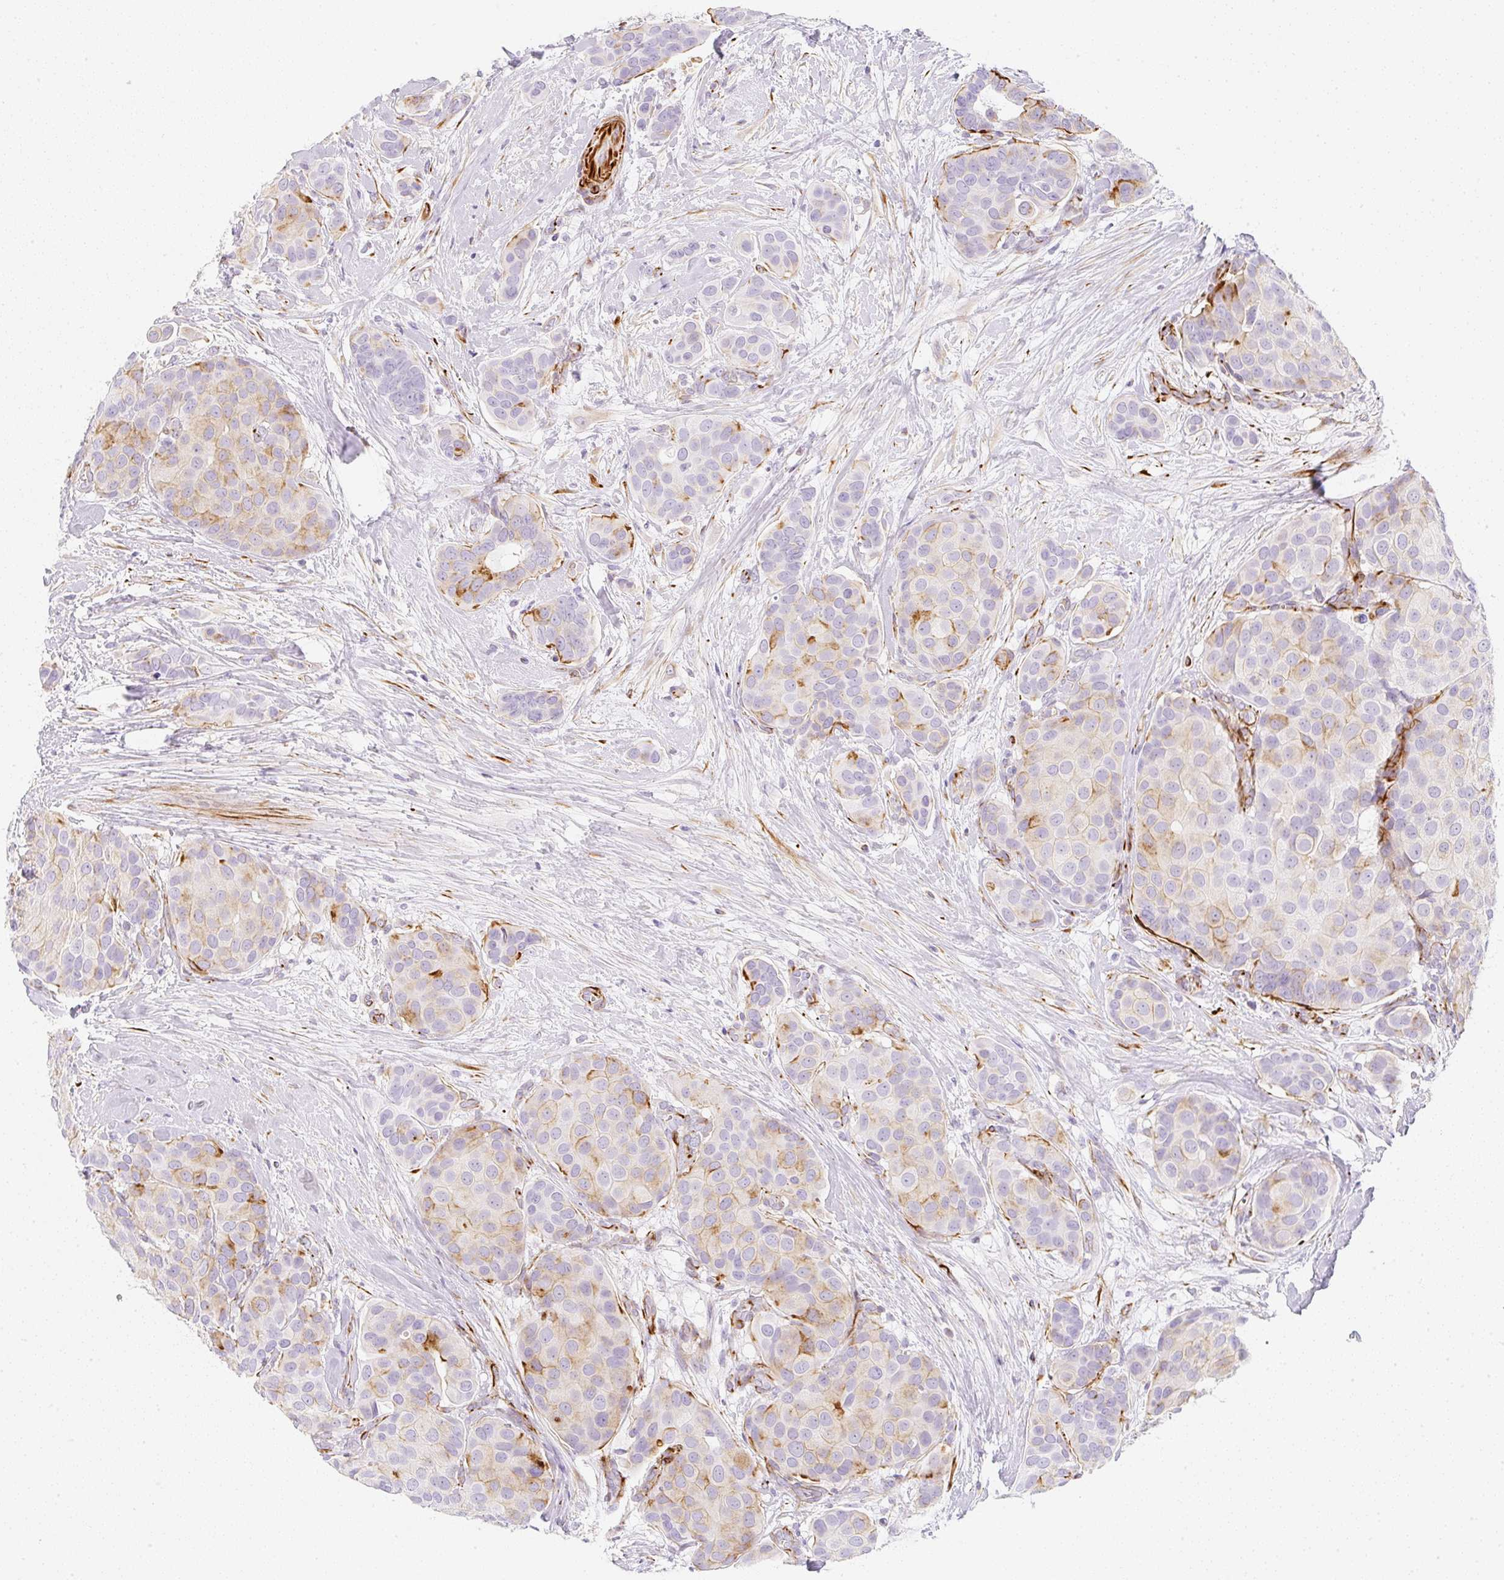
{"staining": {"intensity": "moderate", "quantity": "<25%", "location": "cytoplasmic/membranous"}, "tissue": "breast cancer", "cell_type": "Tumor cells", "image_type": "cancer", "snomed": [{"axis": "morphology", "description": "Duct carcinoma"}, {"axis": "topography", "description": "Breast"}], "caption": "A low amount of moderate cytoplasmic/membranous expression is identified in approximately <25% of tumor cells in infiltrating ductal carcinoma (breast) tissue. (DAB IHC with brightfield microscopy, high magnification).", "gene": "ZNF689", "patient": {"sex": "female", "age": 70}}